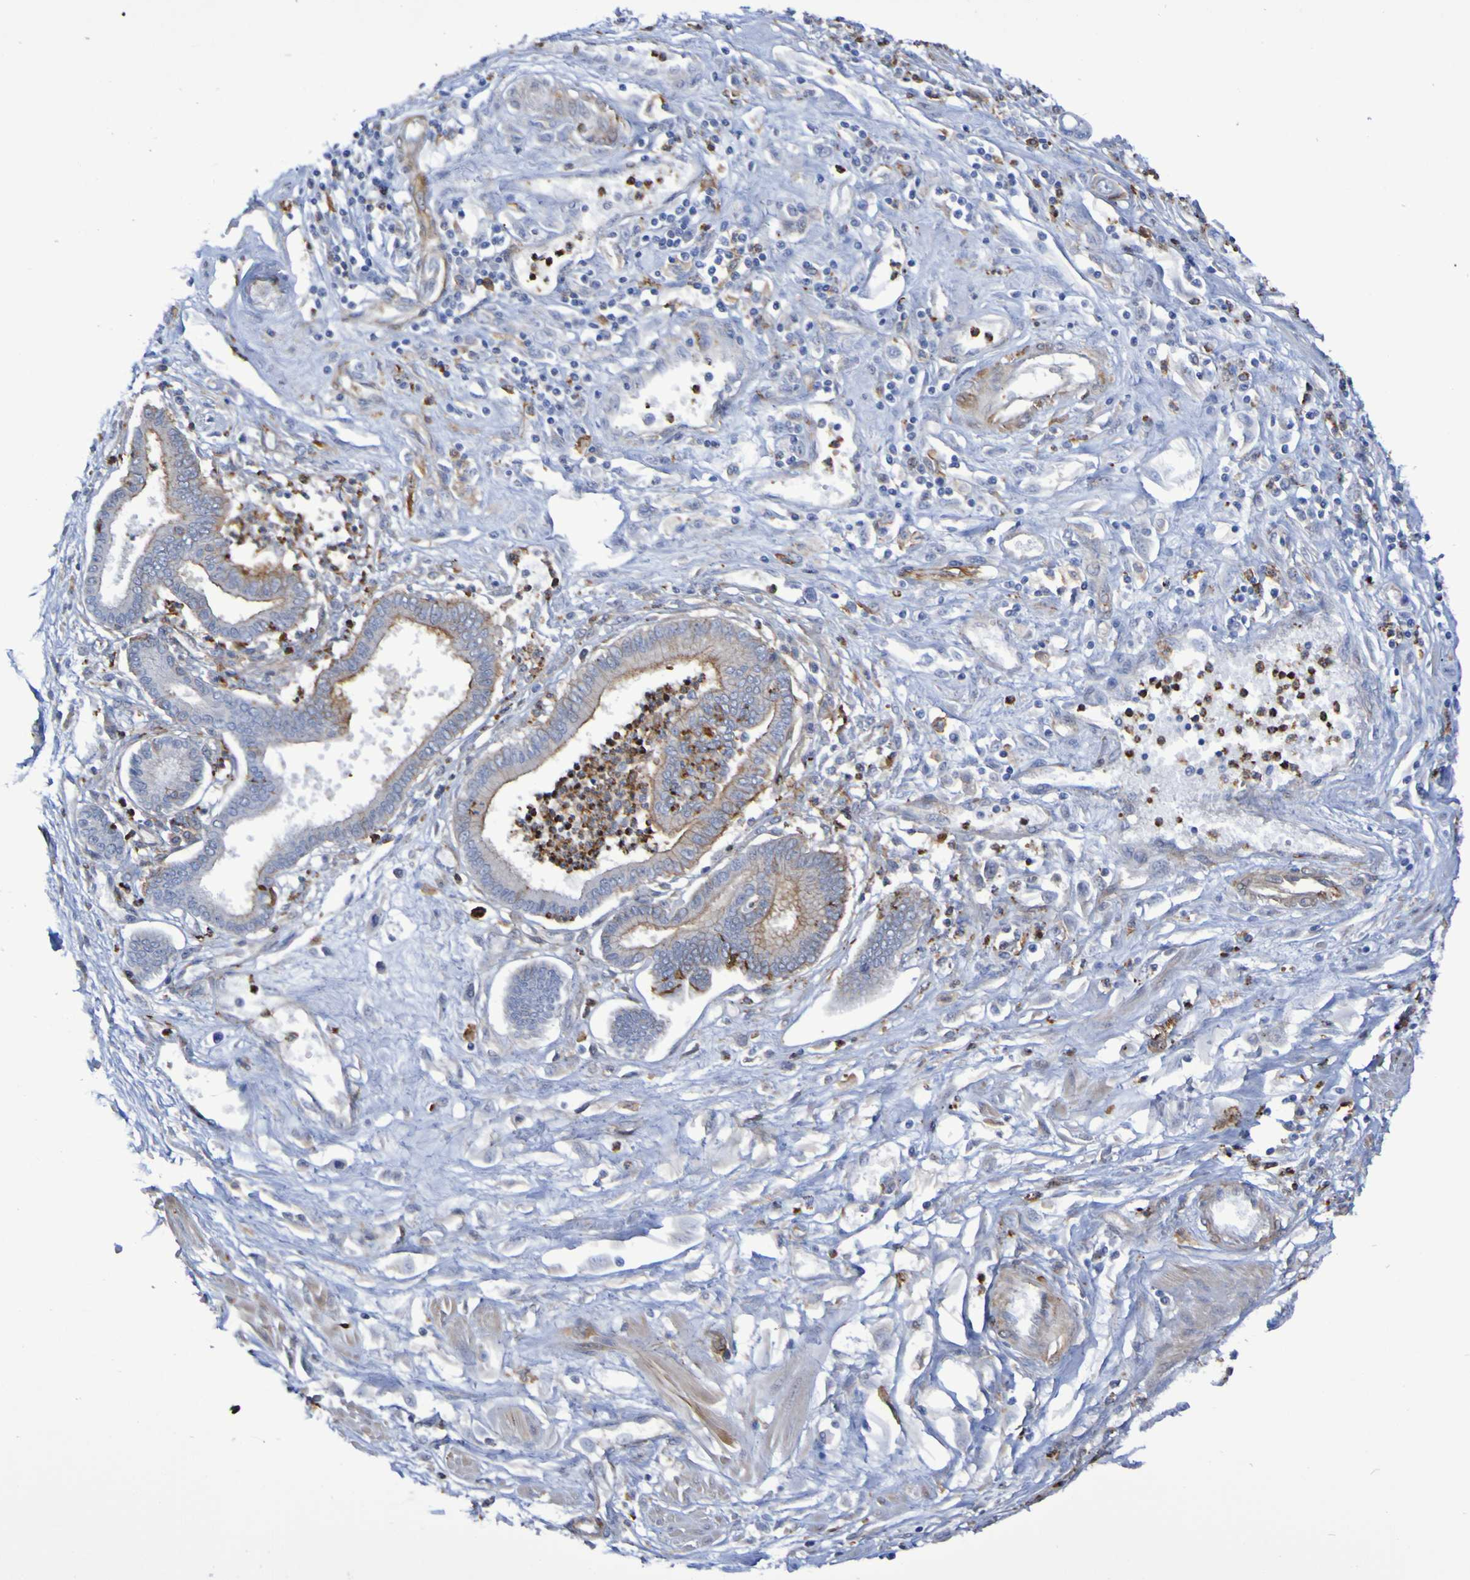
{"staining": {"intensity": "weak", "quantity": "<25%", "location": "cytoplasmic/membranous"}, "tissue": "pancreatic cancer", "cell_type": "Tumor cells", "image_type": "cancer", "snomed": [{"axis": "morphology", "description": "Adenocarcinoma, NOS"}, {"axis": "topography", "description": "Pancreas"}], "caption": "Immunohistochemistry (IHC) micrograph of pancreatic cancer (adenocarcinoma) stained for a protein (brown), which exhibits no positivity in tumor cells.", "gene": "SCRG1", "patient": {"sex": "male", "age": 56}}